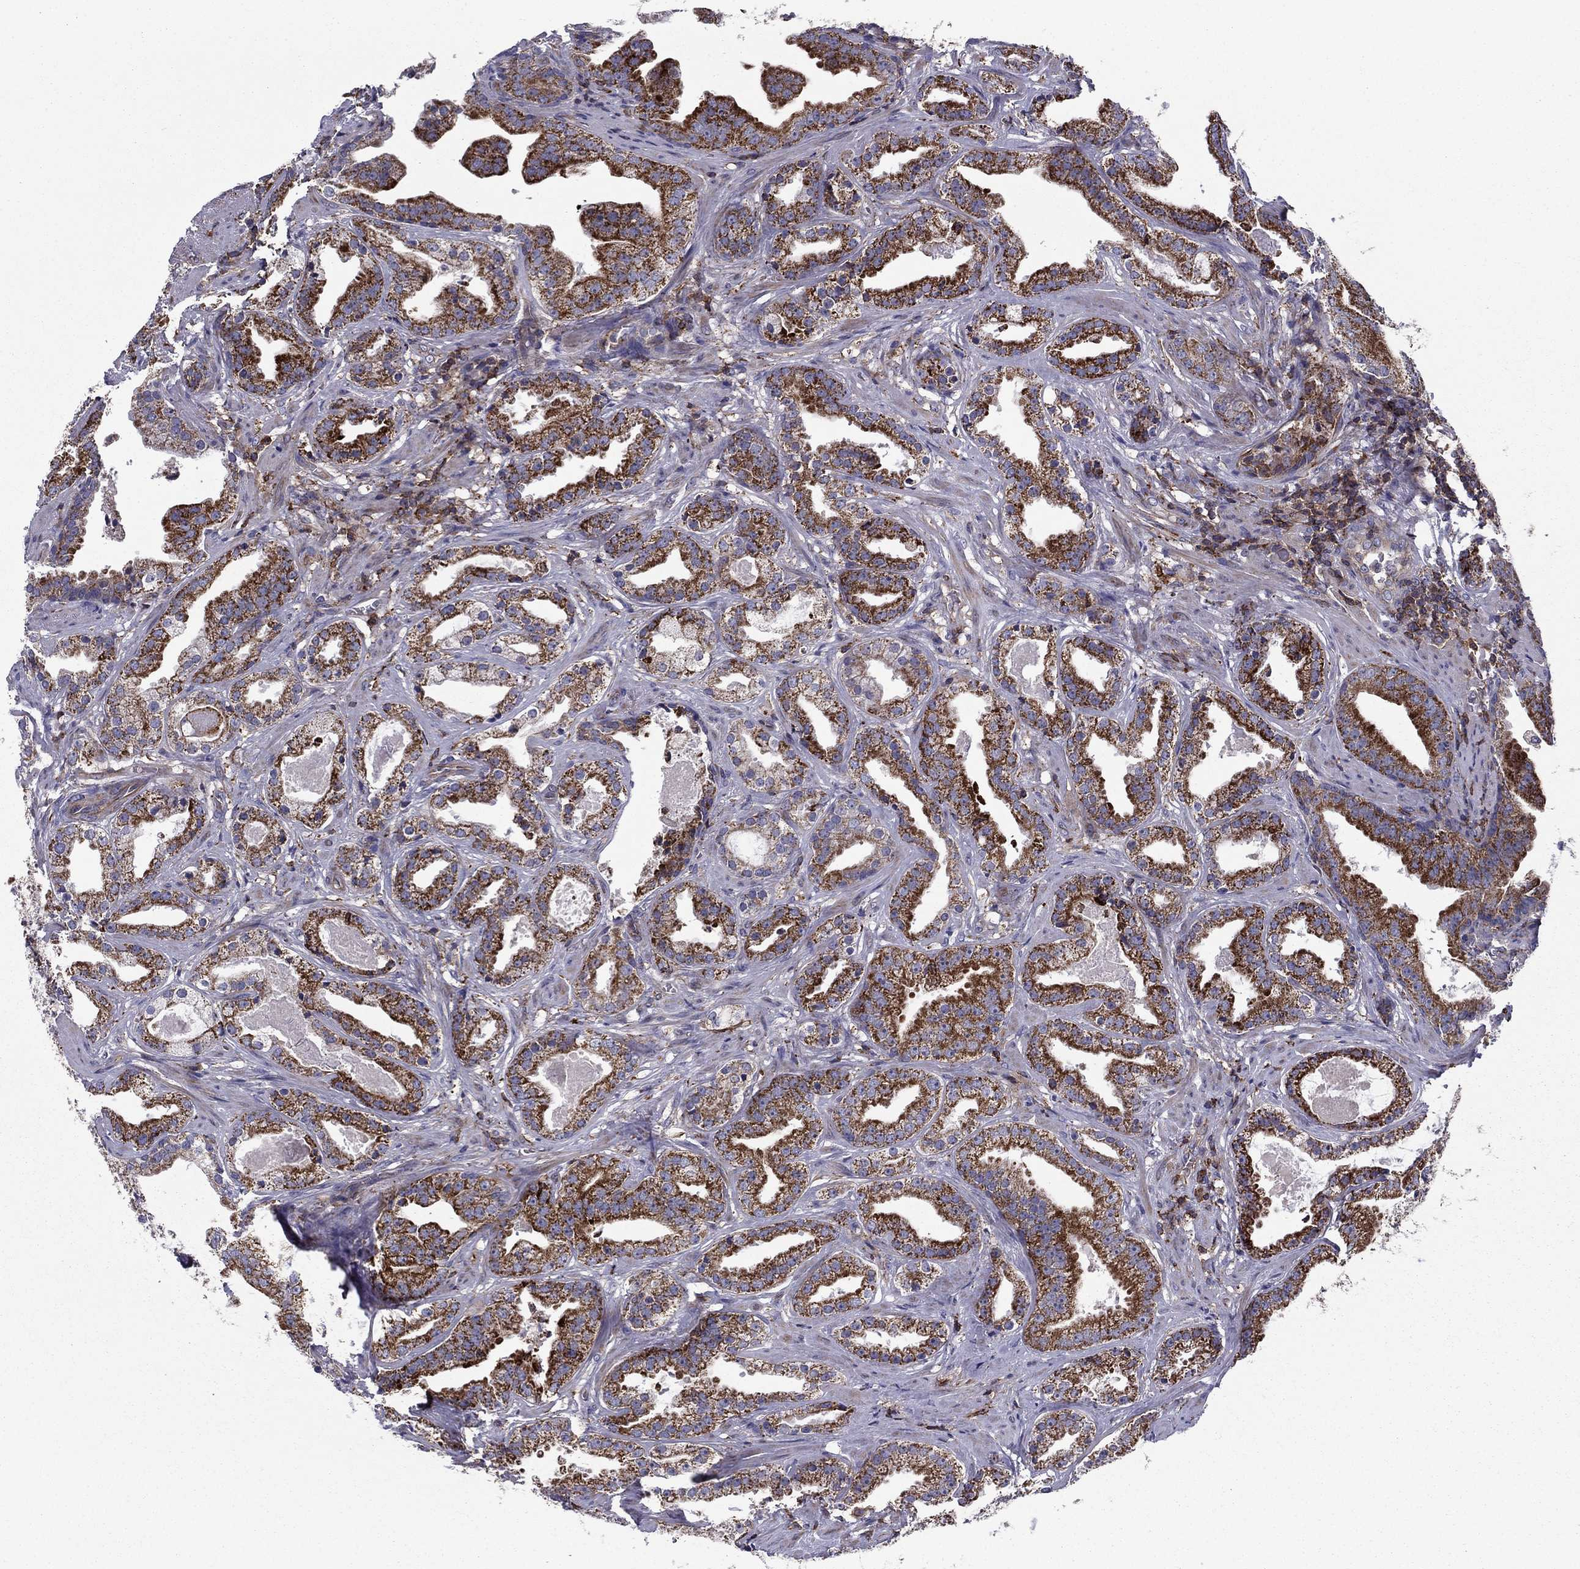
{"staining": {"intensity": "strong", "quantity": "25%-75%", "location": "cytoplasmic/membranous"}, "tissue": "prostate cancer", "cell_type": "Tumor cells", "image_type": "cancer", "snomed": [{"axis": "morphology", "description": "Adenocarcinoma, NOS"}, {"axis": "morphology", "description": "Adenocarcinoma, High grade"}, {"axis": "topography", "description": "Prostate"}], "caption": "Immunohistochemistry (IHC) photomicrograph of neoplastic tissue: prostate cancer (adenocarcinoma) stained using immunohistochemistry exhibits high levels of strong protein expression localized specifically in the cytoplasmic/membranous of tumor cells, appearing as a cytoplasmic/membranous brown color.", "gene": "ALG6", "patient": {"sex": "male", "age": 64}}